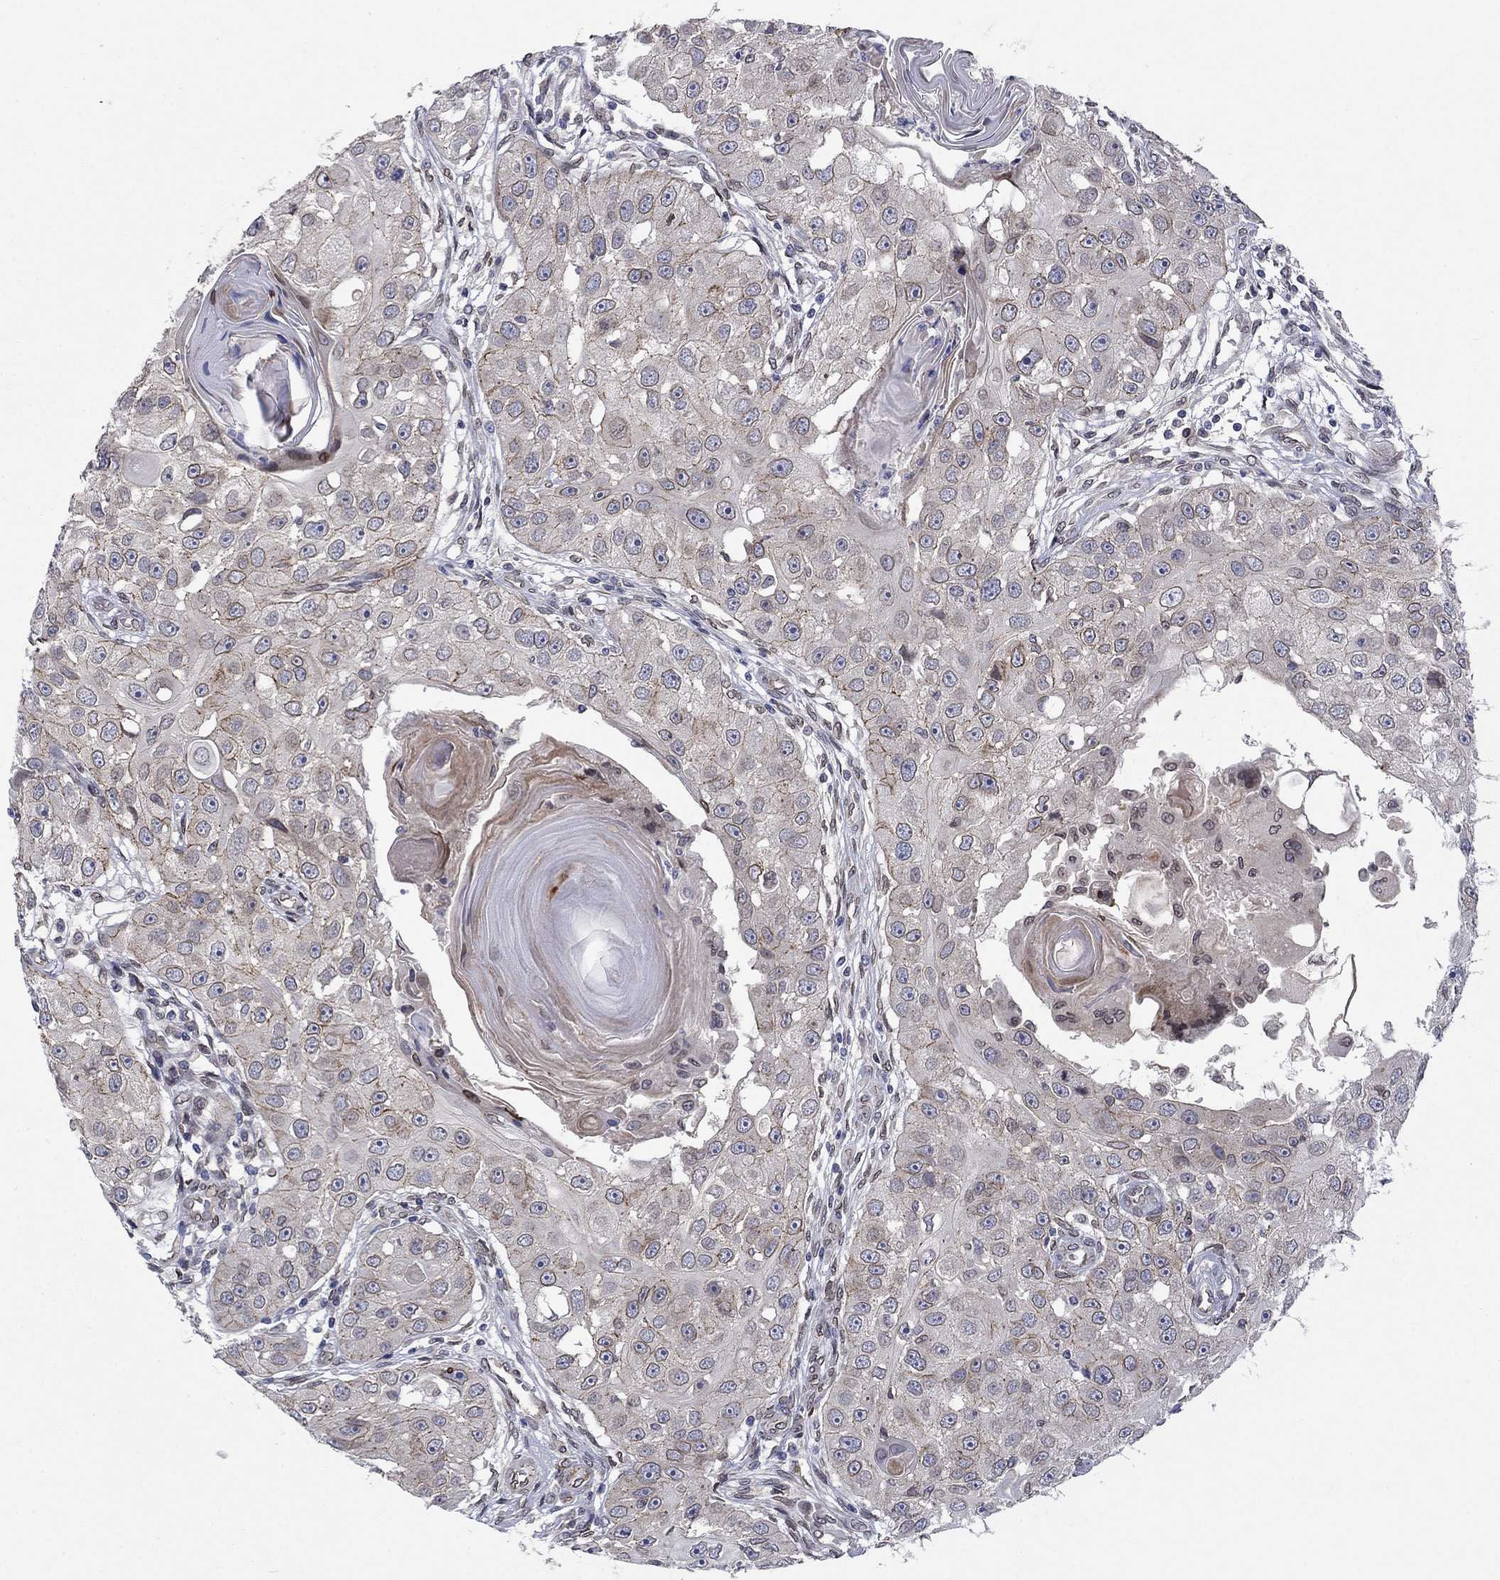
{"staining": {"intensity": "moderate", "quantity": "<25%", "location": "cytoplasmic/membranous"}, "tissue": "head and neck cancer", "cell_type": "Tumor cells", "image_type": "cancer", "snomed": [{"axis": "morphology", "description": "Squamous cell carcinoma, NOS"}, {"axis": "topography", "description": "Head-Neck"}], "caption": "Immunohistochemical staining of human squamous cell carcinoma (head and neck) shows moderate cytoplasmic/membranous protein staining in approximately <25% of tumor cells. Ihc stains the protein in brown and the nuclei are stained blue.", "gene": "EMC9", "patient": {"sex": "male", "age": 51}}